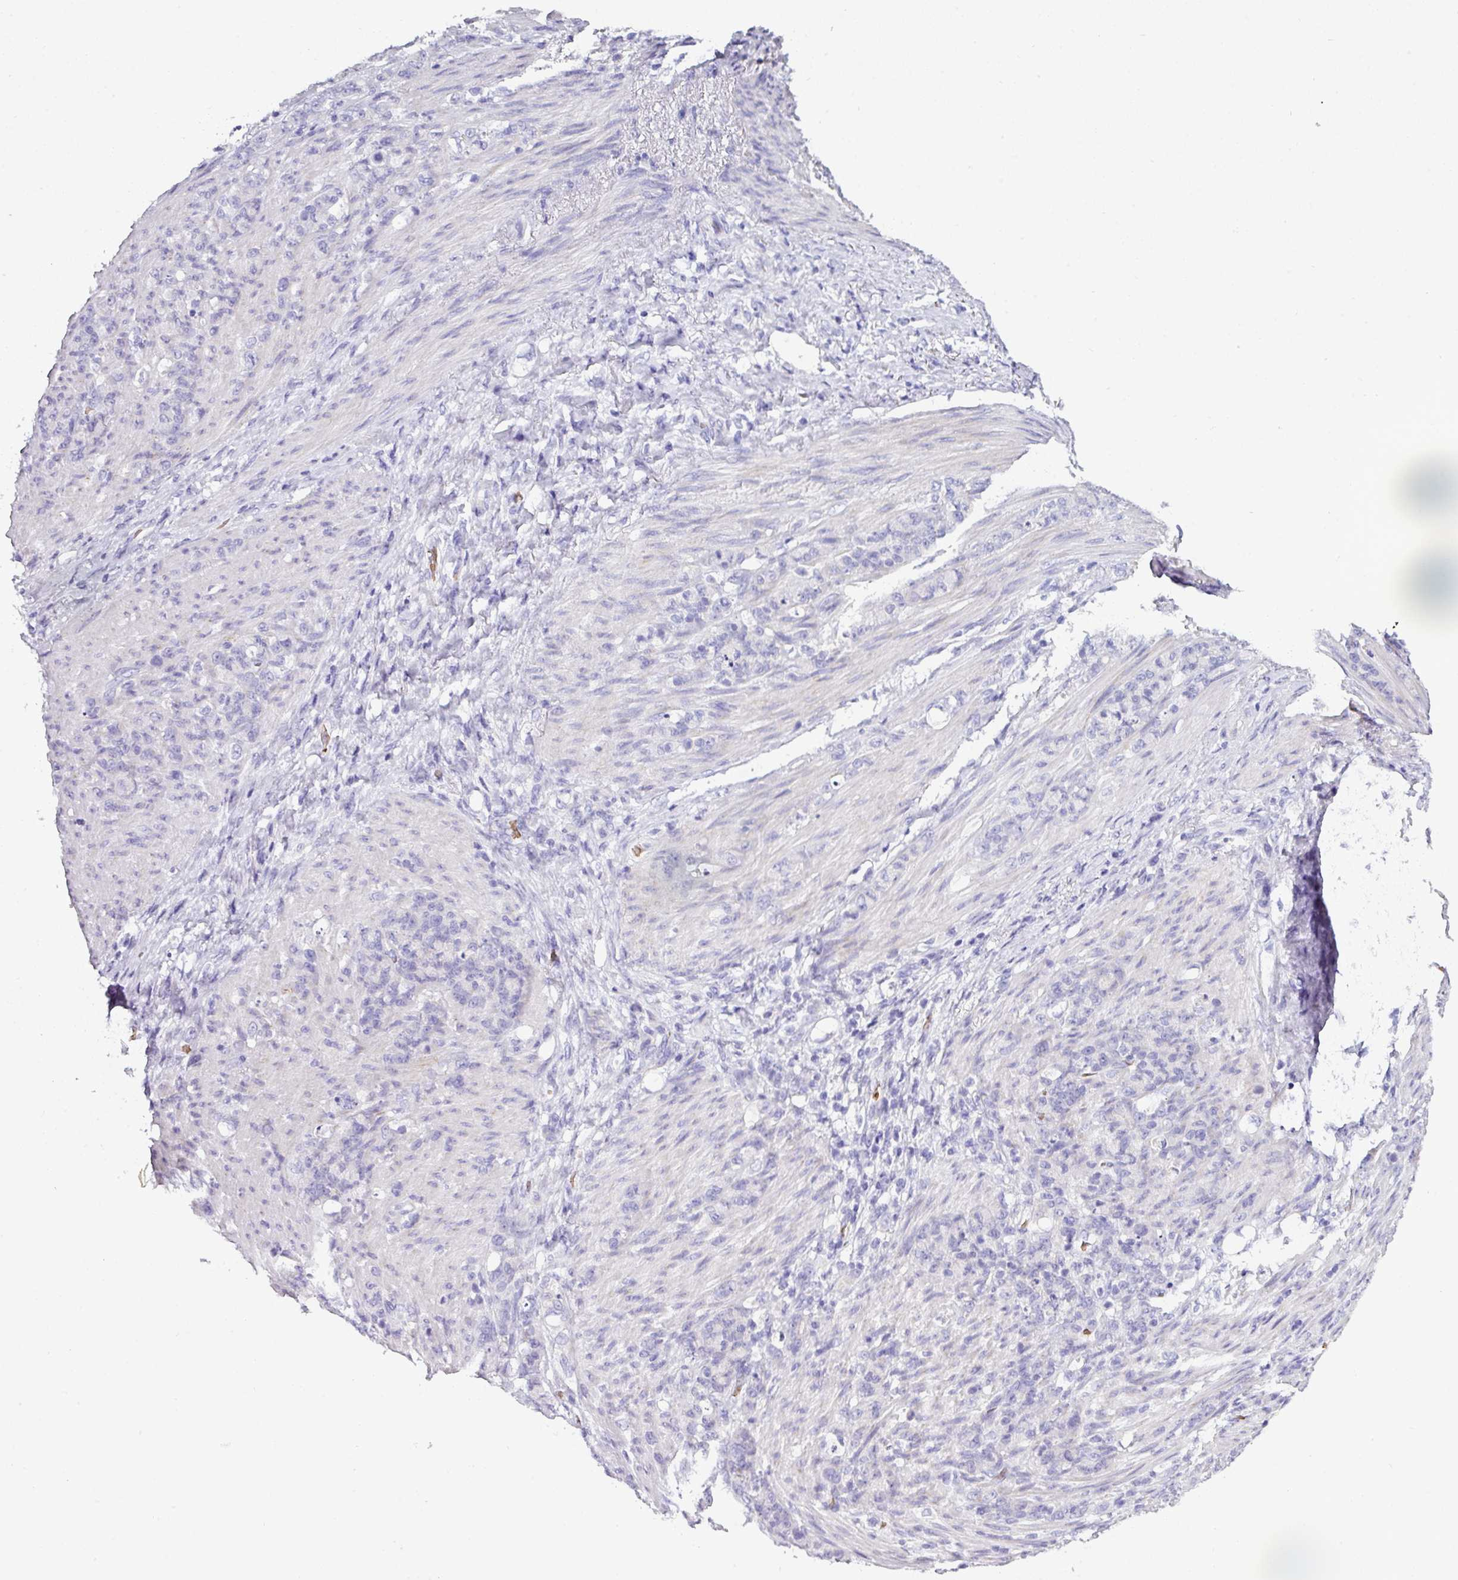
{"staining": {"intensity": "negative", "quantity": "none", "location": "none"}, "tissue": "stomach cancer", "cell_type": "Tumor cells", "image_type": "cancer", "snomed": [{"axis": "morphology", "description": "Adenocarcinoma, NOS"}, {"axis": "topography", "description": "Stomach"}], "caption": "DAB (3,3'-diaminobenzidine) immunohistochemical staining of stomach cancer exhibits no significant positivity in tumor cells.", "gene": "NAPSA", "patient": {"sex": "female", "age": 79}}